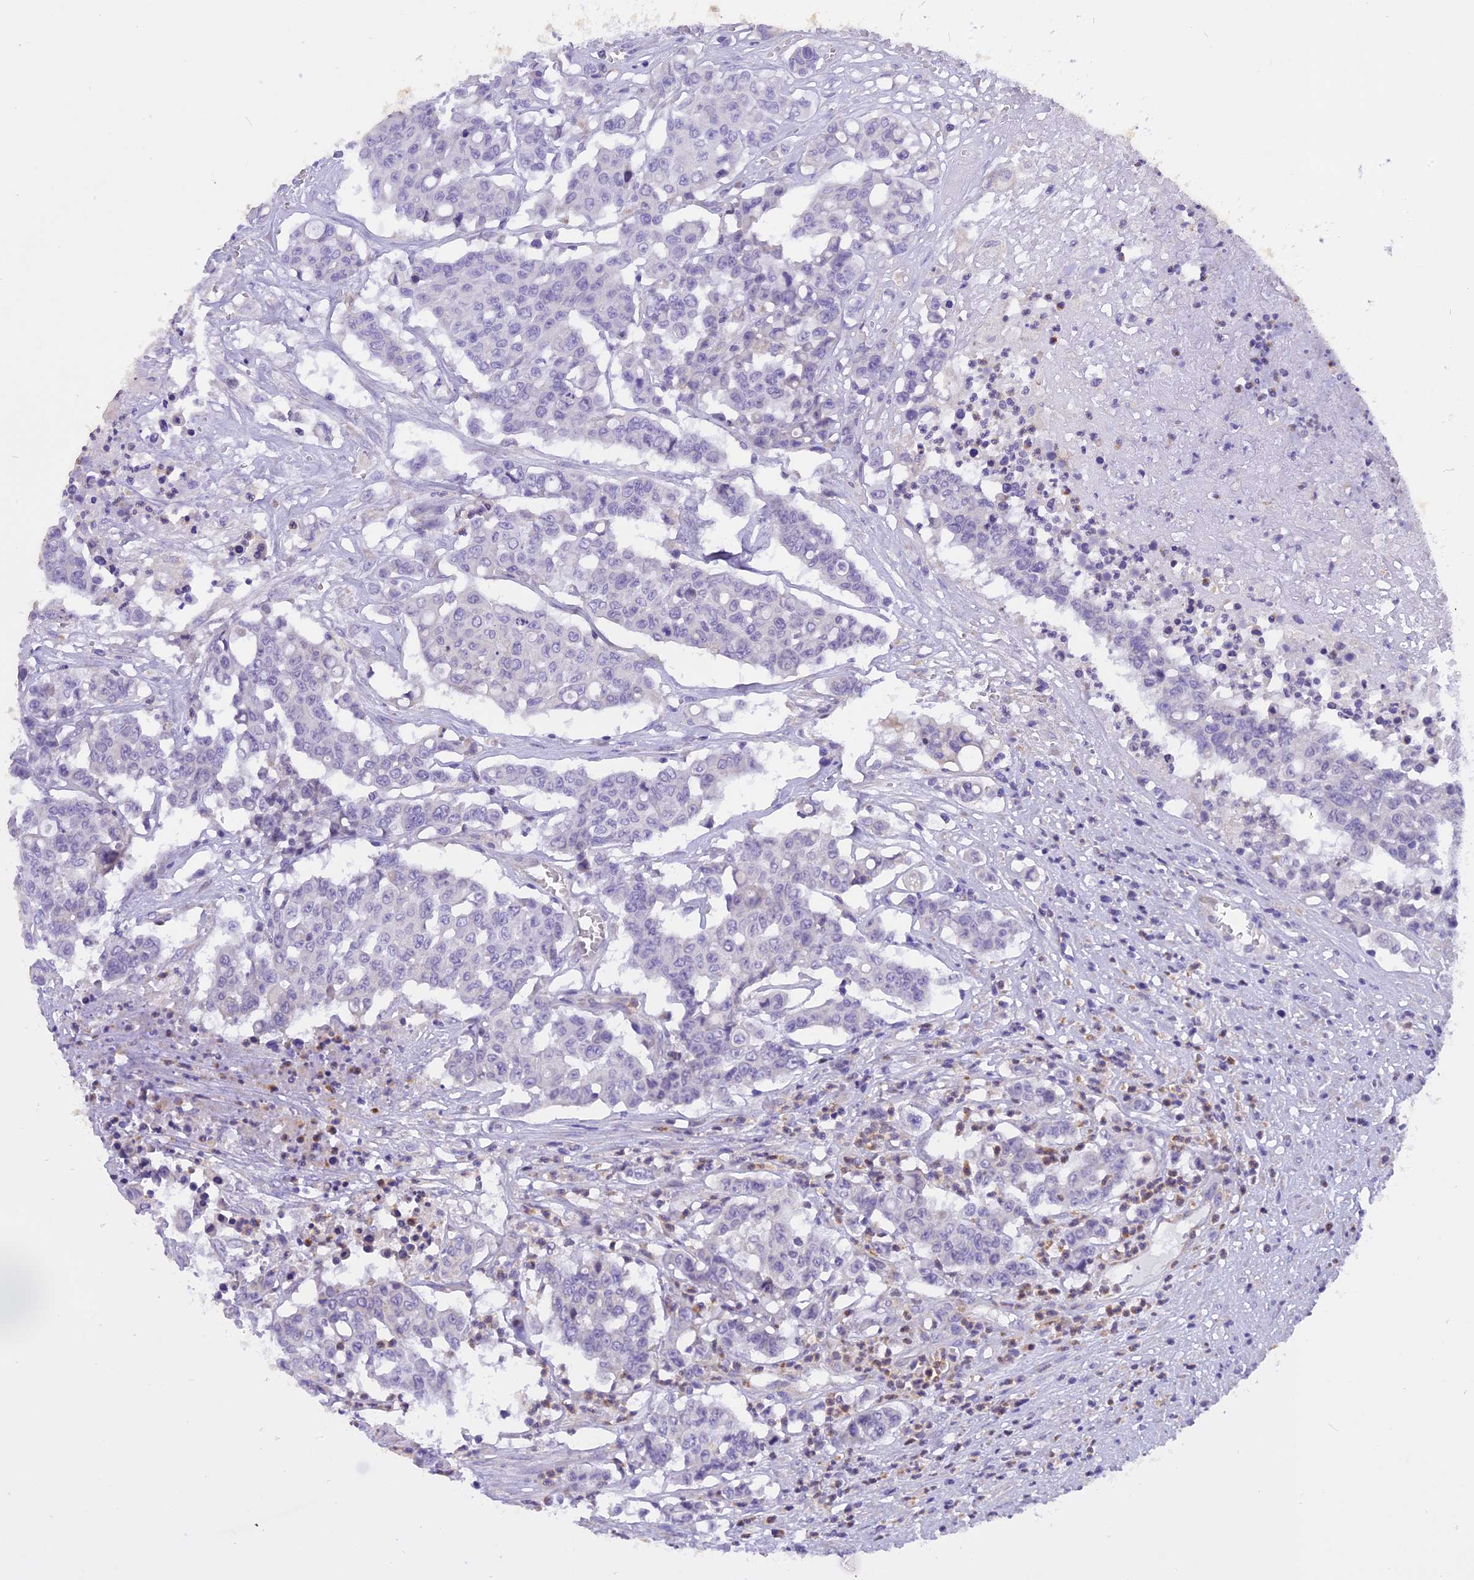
{"staining": {"intensity": "negative", "quantity": "none", "location": "none"}, "tissue": "colorectal cancer", "cell_type": "Tumor cells", "image_type": "cancer", "snomed": [{"axis": "morphology", "description": "Adenocarcinoma, NOS"}, {"axis": "topography", "description": "Colon"}], "caption": "Human colorectal cancer (adenocarcinoma) stained for a protein using immunohistochemistry reveals no staining in tumor cells.", "gene": "TRIM3", "patient": {"sex": "male", "age": 51}}